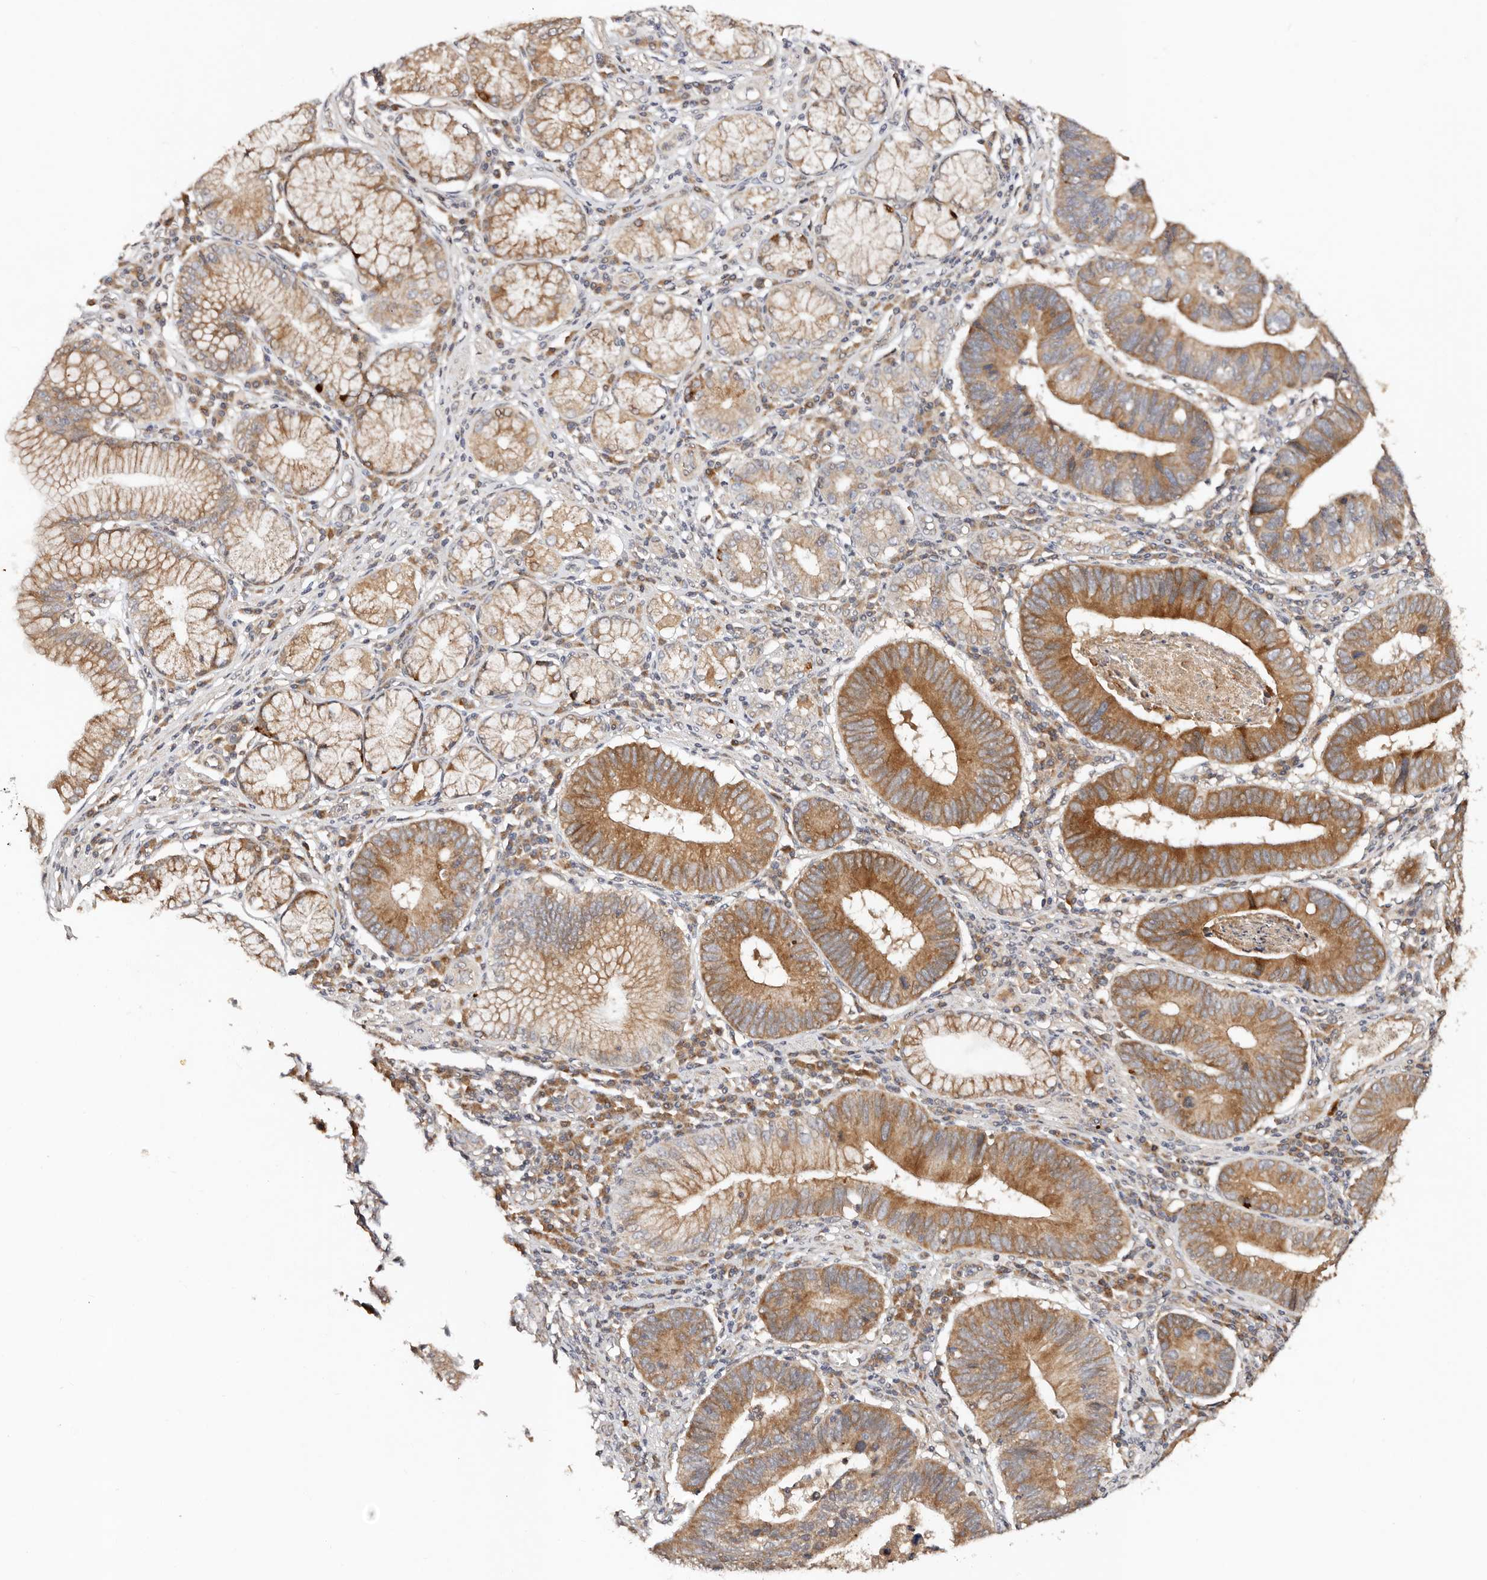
{"staining": {"intensity": "moderate", "quantity": ">75%", "location": "cytoplasmic/membranous"}, "tissue": "stomach cancer", "cell_type": "Tumor cells", "image_type": "cancer", "snomed": [{"axis": "morphology", "description": "Adenocarcinoma, NOS"}, {"axis": "topography", "description": "Stomach"}], "caption": "Immunohistochemistry of human adenocarcinoma (stomach) shows medium levels of moderate cytoplasmic/membranous staining in about >75% of tumor cells.", "gene": "DENND11", "patient": {"sex": "male", "age": 59}}